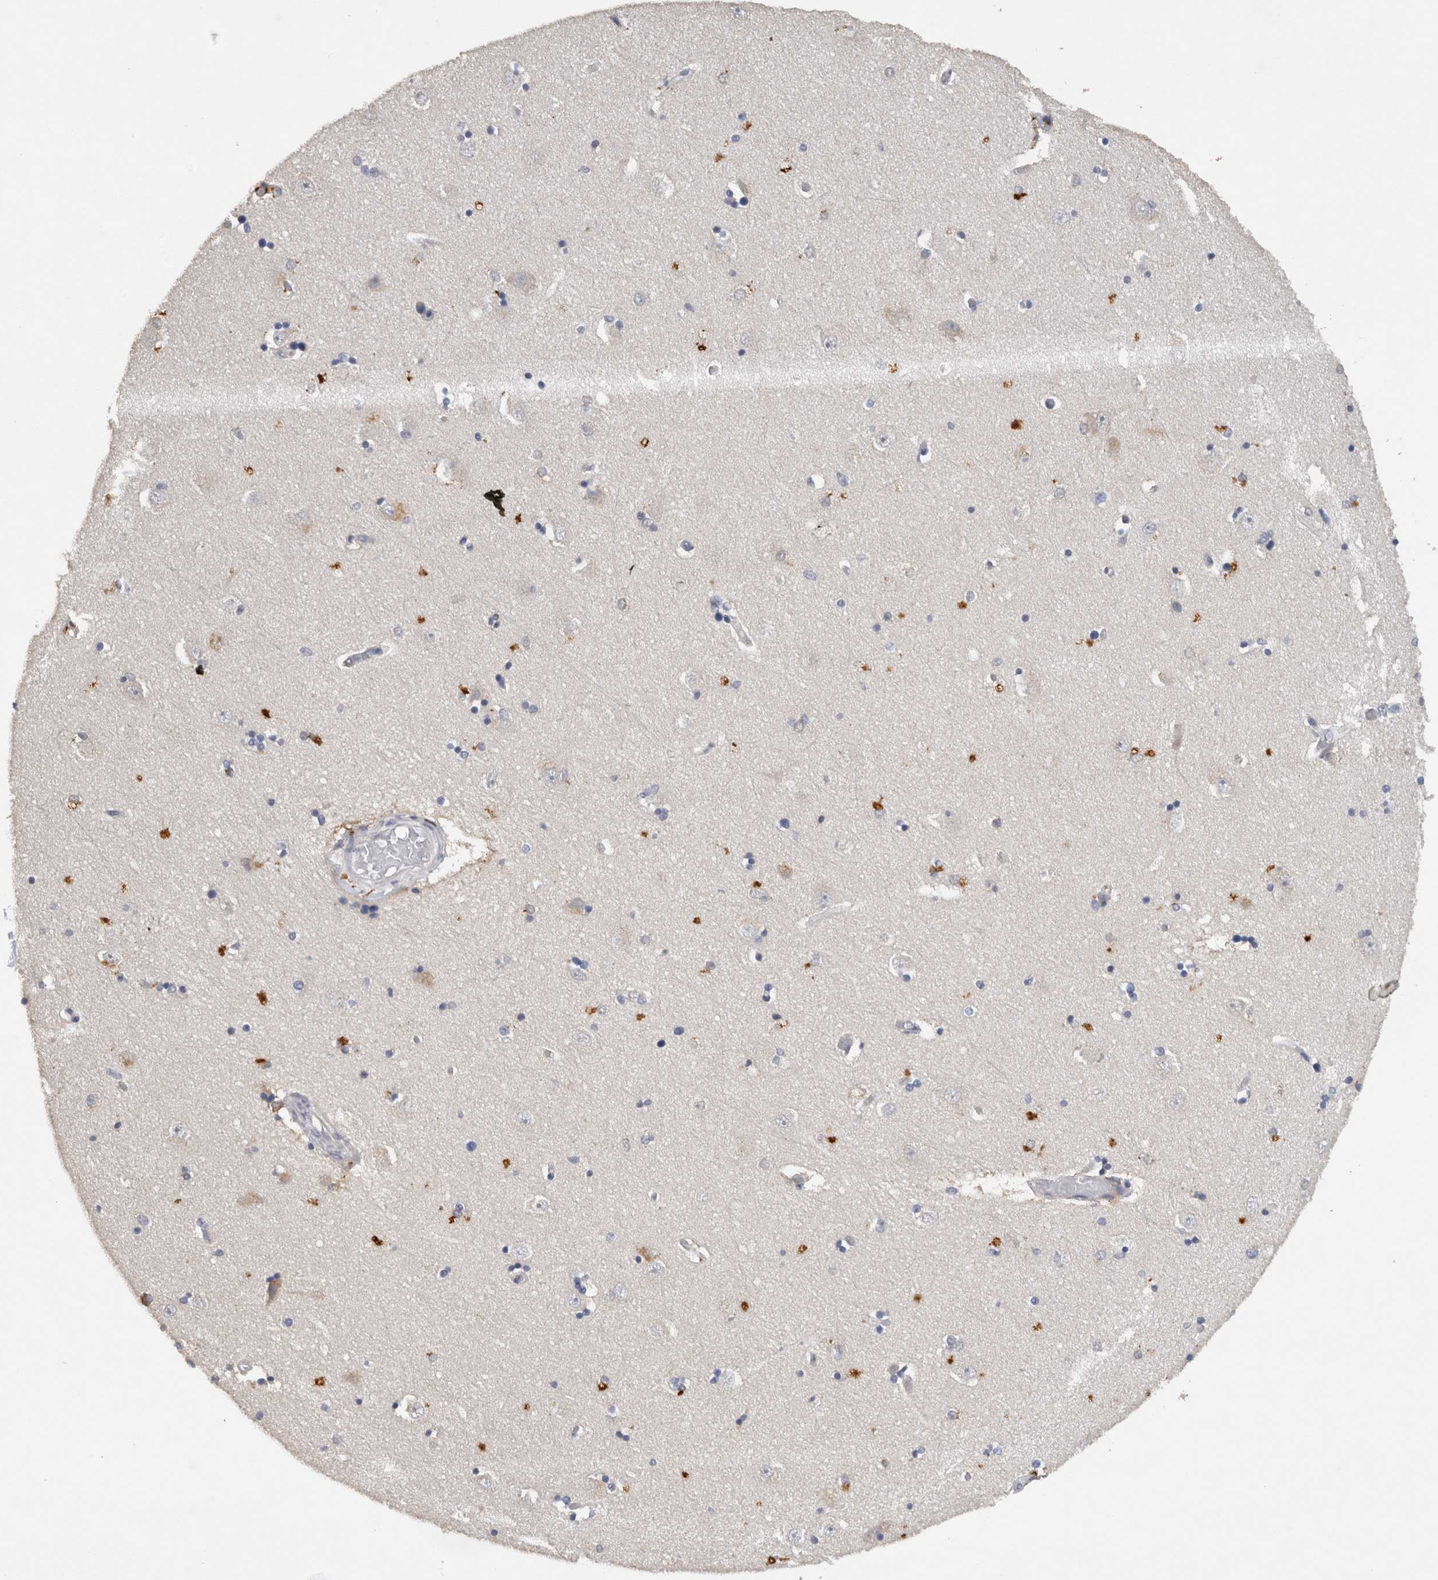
{"staining": {"intensity": "negative", "quantity": "none", "location": "none"}, "tissue": "hippocampus", "cell_type": "Glial cells", "image_type": "normal", "snomed": [{"axis": "morphology", "description": "Normal tissue, NOS"}, {"axis": "topography", "description": "Hippocampus"}], "caption": "Immunohistochemistry (IHC) image of benign human hippocampus stained for a protein (brown), which demonstrates no staining in glial cells.", "gene": "HEXD", "patient": {"sex": "male", "age": 45}}